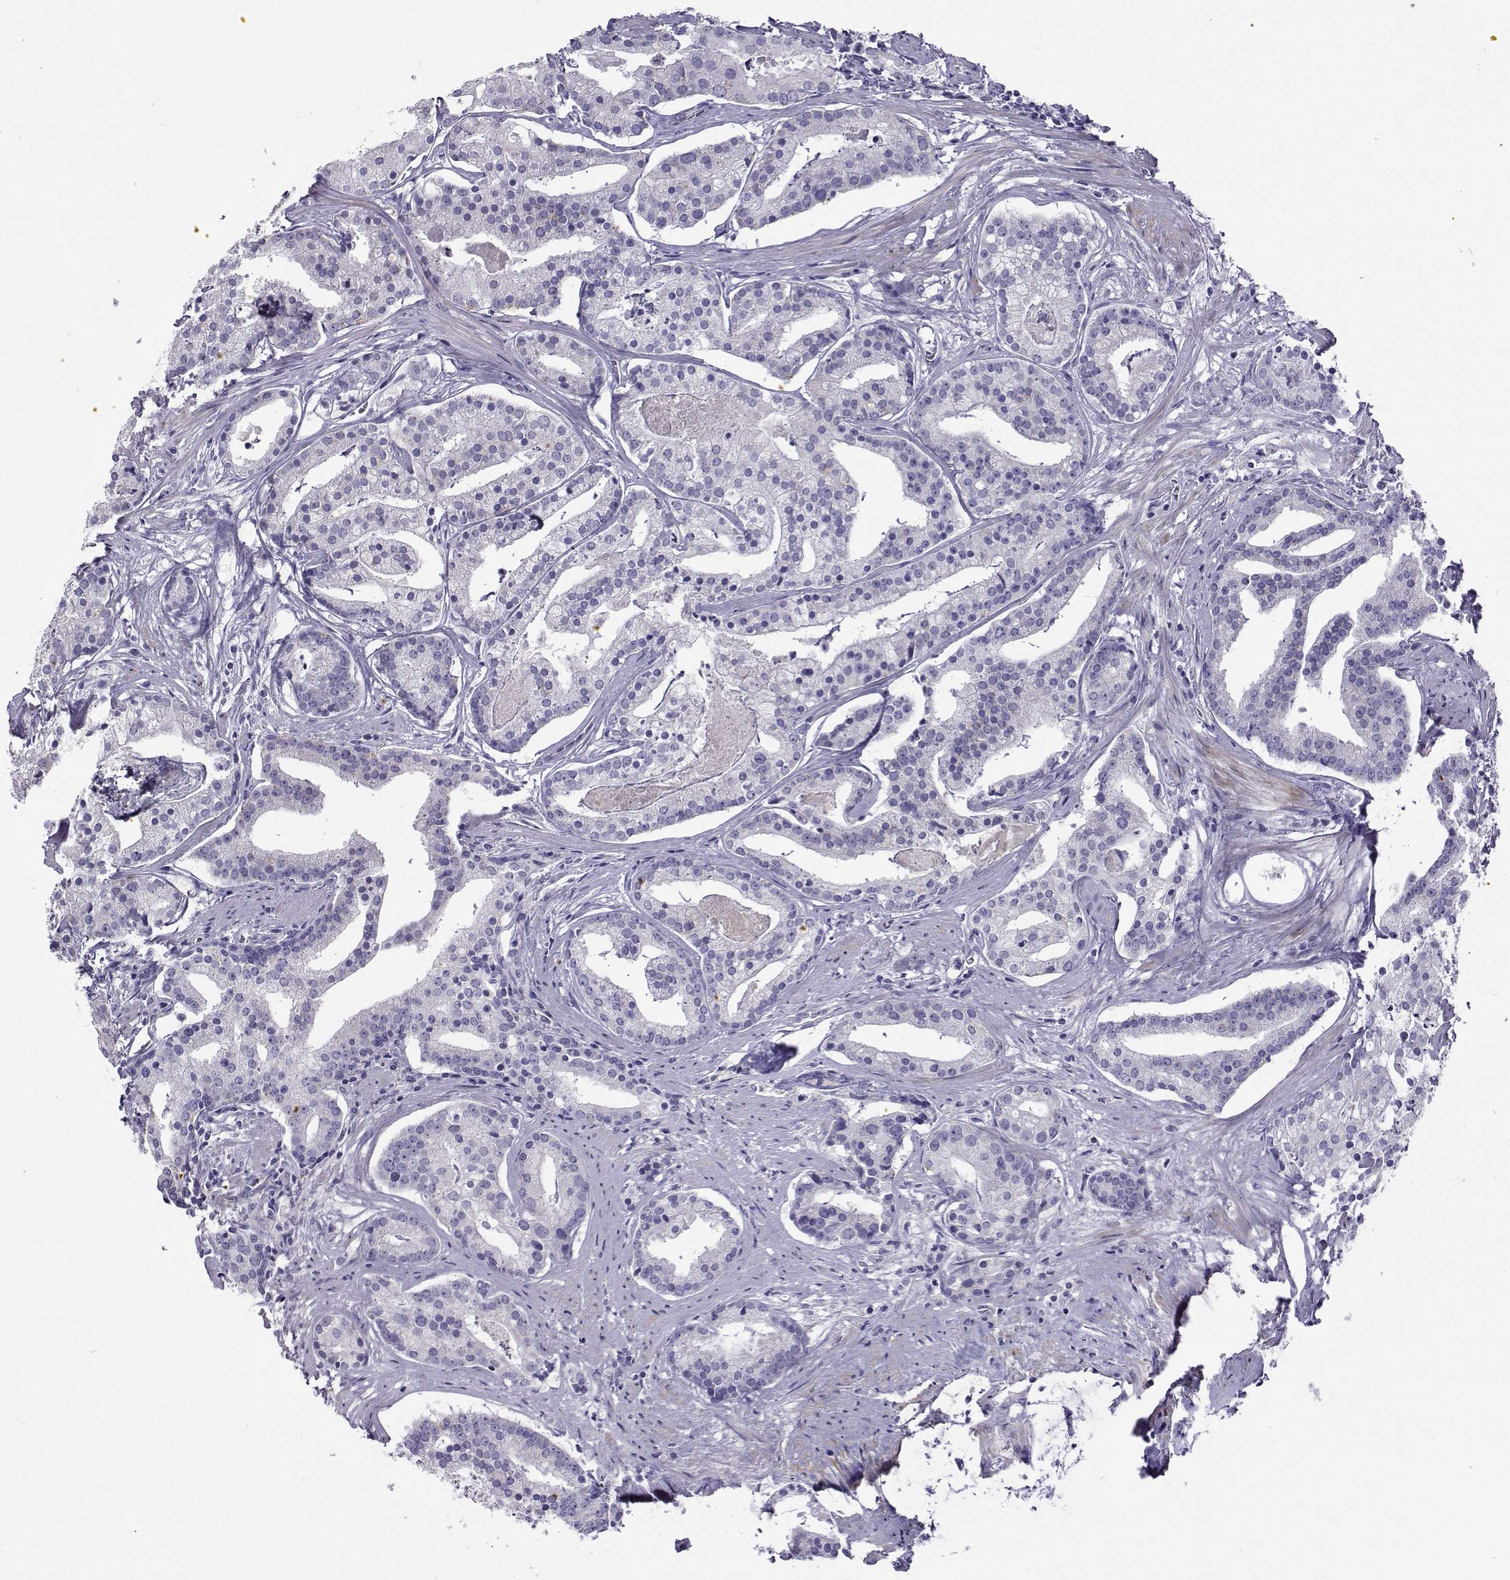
{"staining": {"intensity": "negative", "quantity": "none", "location": "none"}, "tissue": "prostate cancer", "cell_type": "Tumor cells", "image_type": "cancer", "snomed": [{"axis": "morphology", "description": "Adenocarcinoma, NOS"}, {"axis": "topography", "description": "Prostate and seminal vesicle, NOS"}, {"axis": "topography", "description": "Prostate"}], "caption": "IHC photomicrograph of human prostate cancer stained for a protein (brown), which demonstrates no expression in tumor cells.", "gene": "FBXO24", "patient": {"sex": "male", "age": 44}}